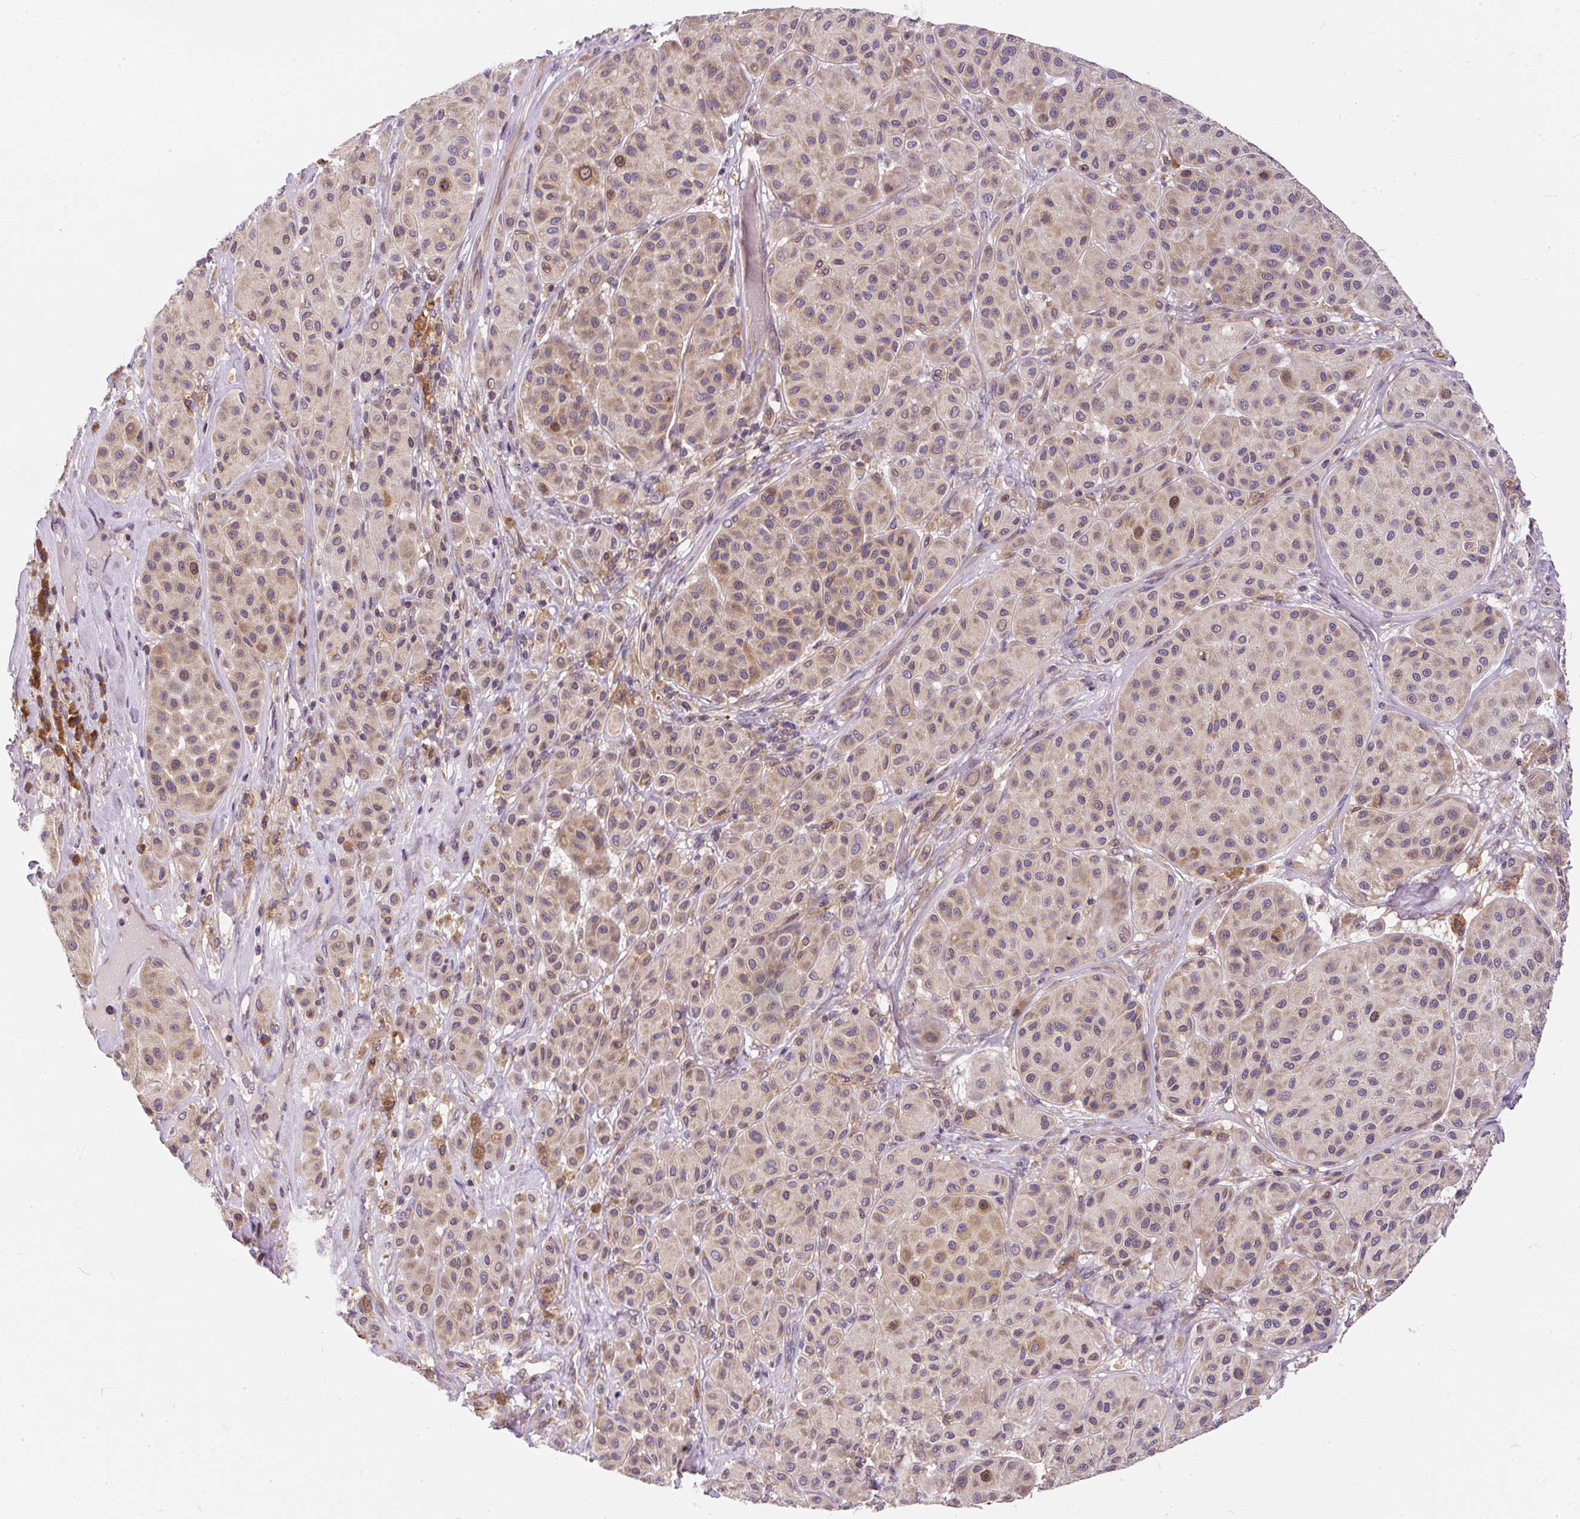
{"staining": {"intensity": "moderate", "quantity": "25%-75%", "location": "cytoplasmic/membranous,nuclear"}, "tissue": "melanoma", "cell_type": "Tumor cells", "image_type": "cancer", "snomed": [{"axis": "morphology", "description": "Malignant melanoma, Metastatic site"}, {"axis": "topography", "description": "Smooth muscle"}], "caption": "This histopathology image exhibits melanoma stained with immunohistochemistry (IHC) to label a protein in brown. The cytoplasmic/membranous and nuclear of tumor cells show moderate positivity for the protein. Nuclei are counter-stained blue.", "gene": "CYP20A1", "patient": {"sex": "male", "age": 41}}